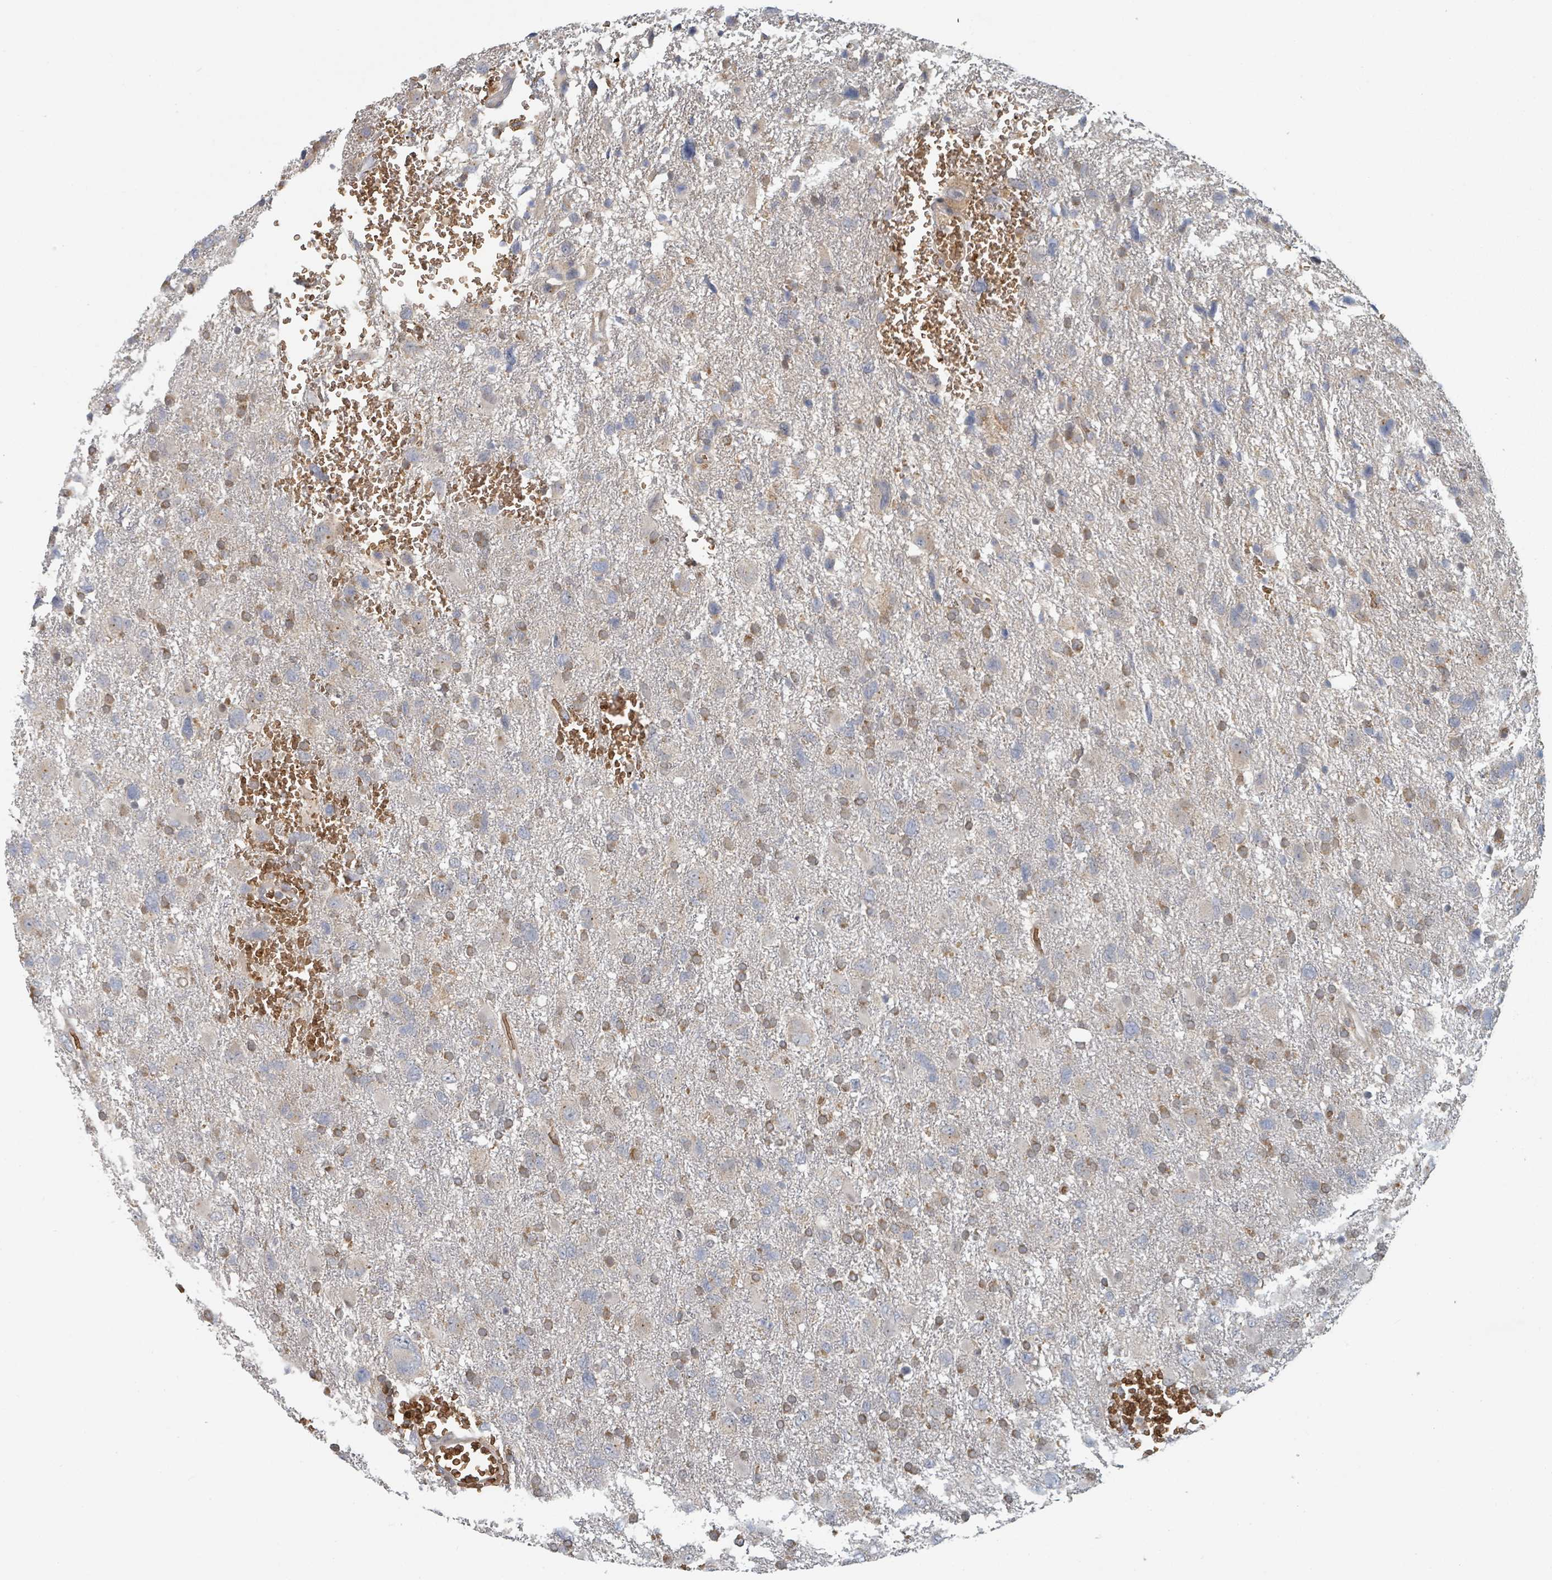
{"staining": {"intensity": "negative", "quantity": "none", "location": "none"}, "tissue": "glioma", "cell_type": "Tumor cells", "image_type": "cancer", "snomed": [{"axis": "morphology", "description": "Glioma, malignant, High grade"}, {"axis": "topography", "description": "Brain"}], "caption": "Micrograph shows no significant protein expression in tumor cells of glioma. (DAB (3,3'-diaminobenzidine) IHC visualized using brightfield microscopy, high magnification).", "gene": "TRPC4AP", "patient": {"sex": "male", "age": 61}}